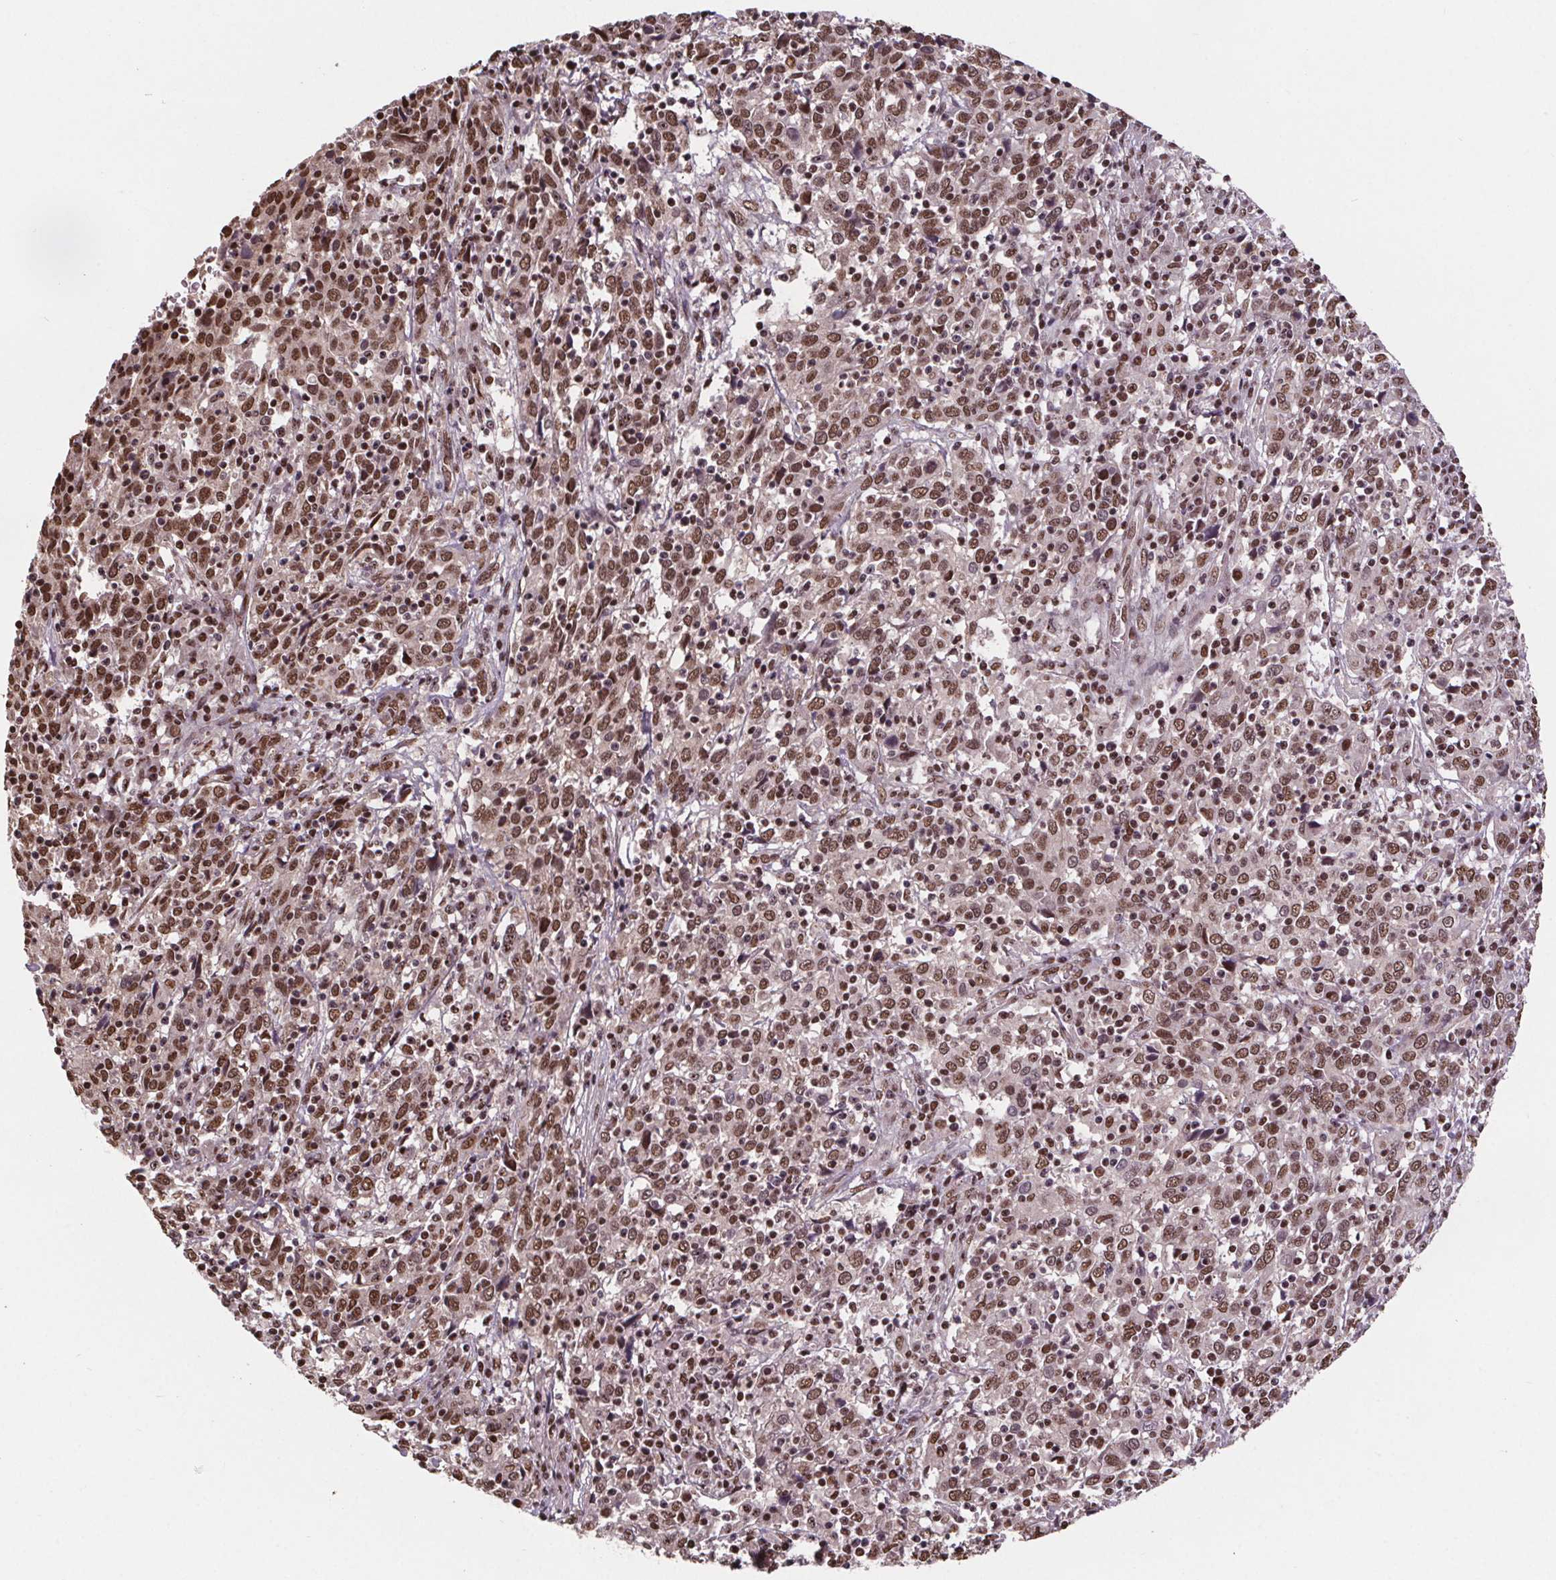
{"staining": {"intensity": "moderate", "quantity": ">75%", "location": "nuclear"}, "tissue": "cervical cancer", "cell_type": "Tumor cells", "image_type": "cancer", "snomed": [{"axis": "morphology", "description": "Squamous cell carcinoma, NOS"}, {"axis": "topography", "description": "Cervix"}], "caption": "DAB immunohistochemical staining of human cervical cancer exhibits moderate nuclear protein staining in about >75% of tumor cells.", "gene": "JARID2", "patient": {"sex": "female", "age": 46}}